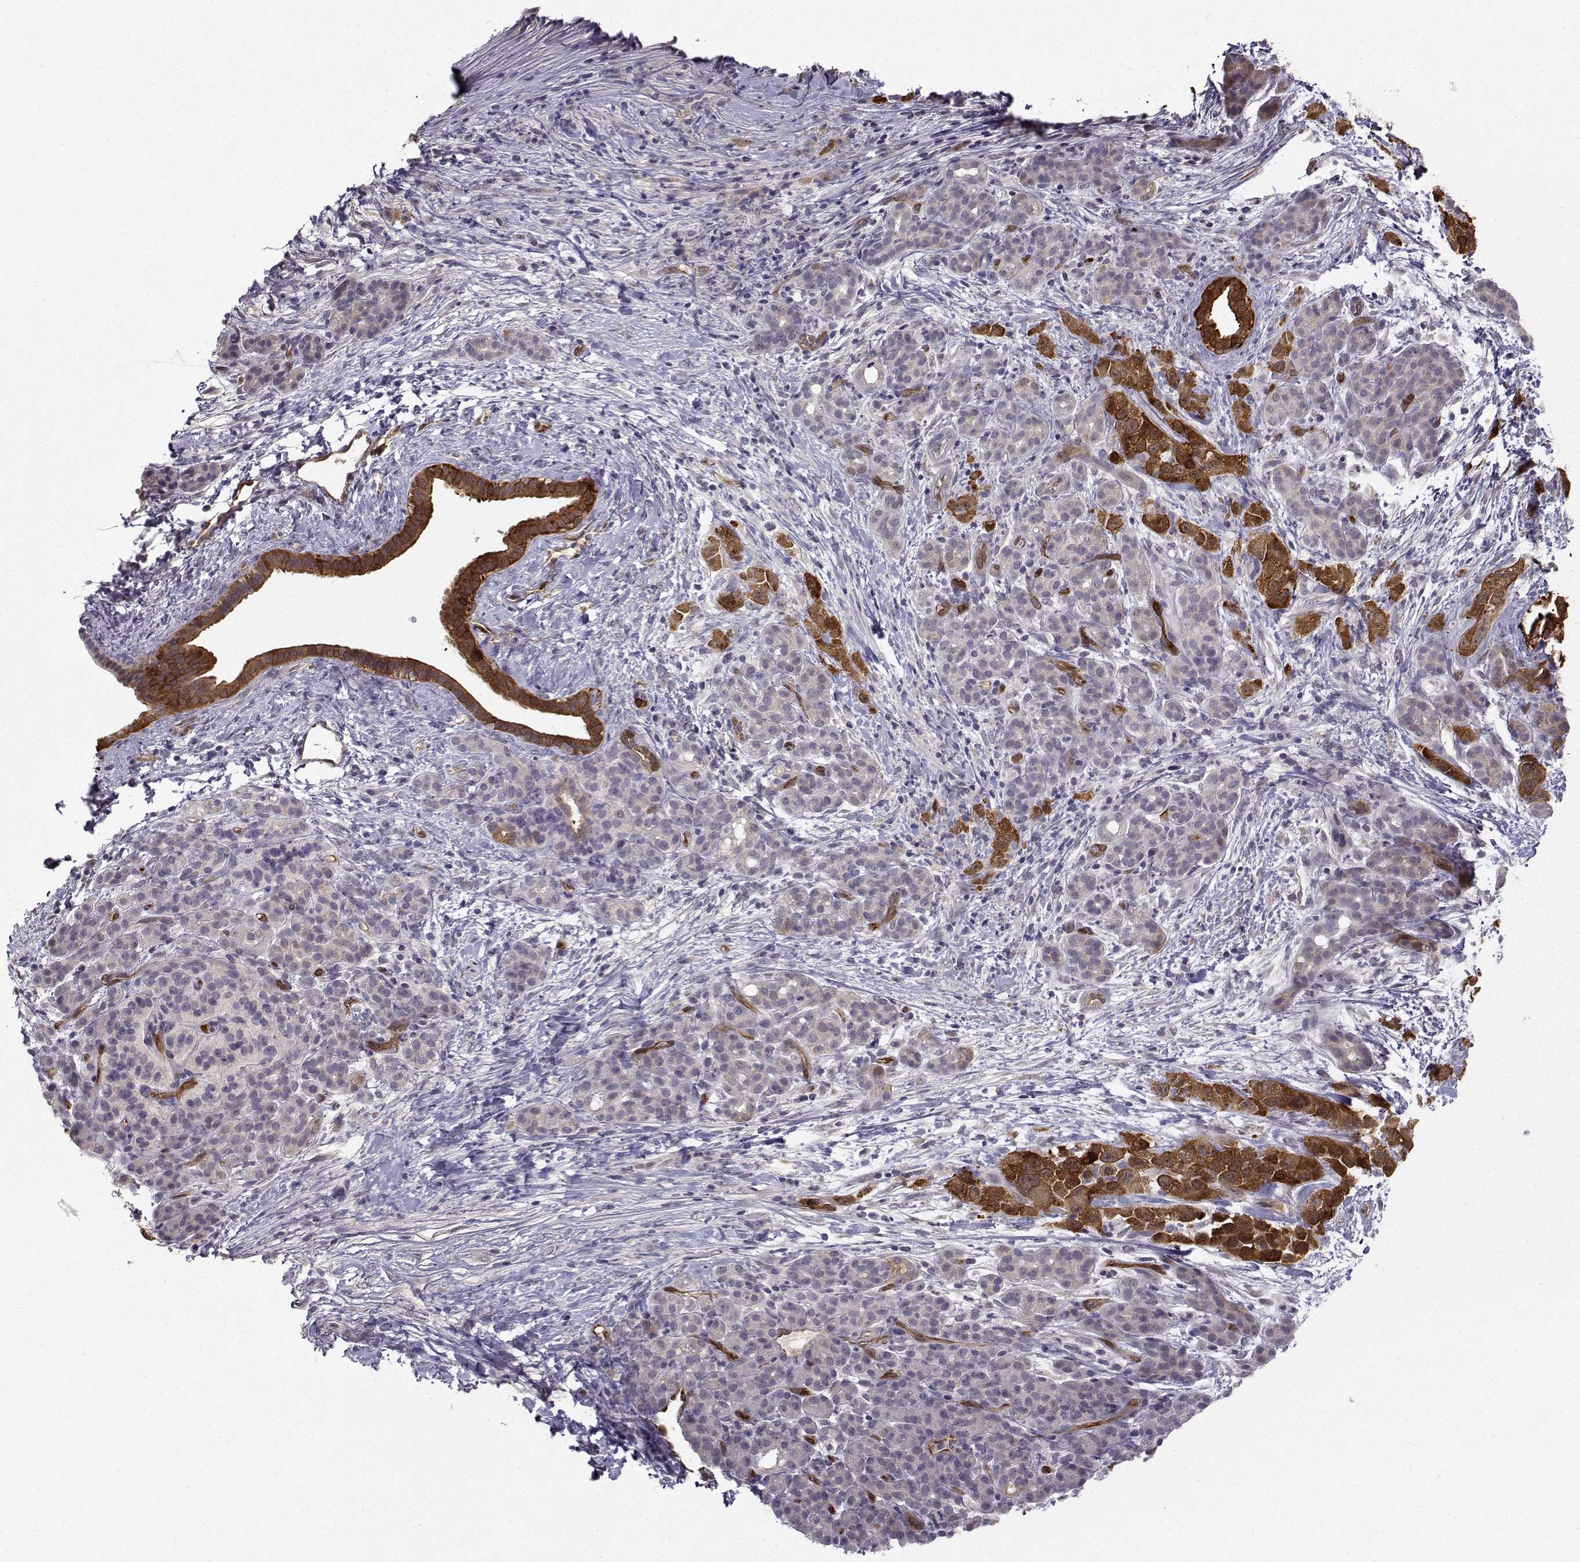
{"staining": {"intensity": "strong", "quantity": "<25%", "location": "cytoplasmic/membranous"}, "tissue": "pancreatic cancer", "cell_type": "Tumor cells", "image_type": "cancer", "snomed": [{"axis": "morphology", "description": "Adenocarcinoma, NOS"}, {"axis": "topography", "description": "Pancreas"}], "caption": "DAB (3,3'-diaminobenzidine) immunohistochemical staining of pancreatic cancer displays strong cytoplasmic/membranous protein positivity in approximately <25% of tumor cells.", "gene": "NQO1", "patient": {"sex": "male", "age": 44}}